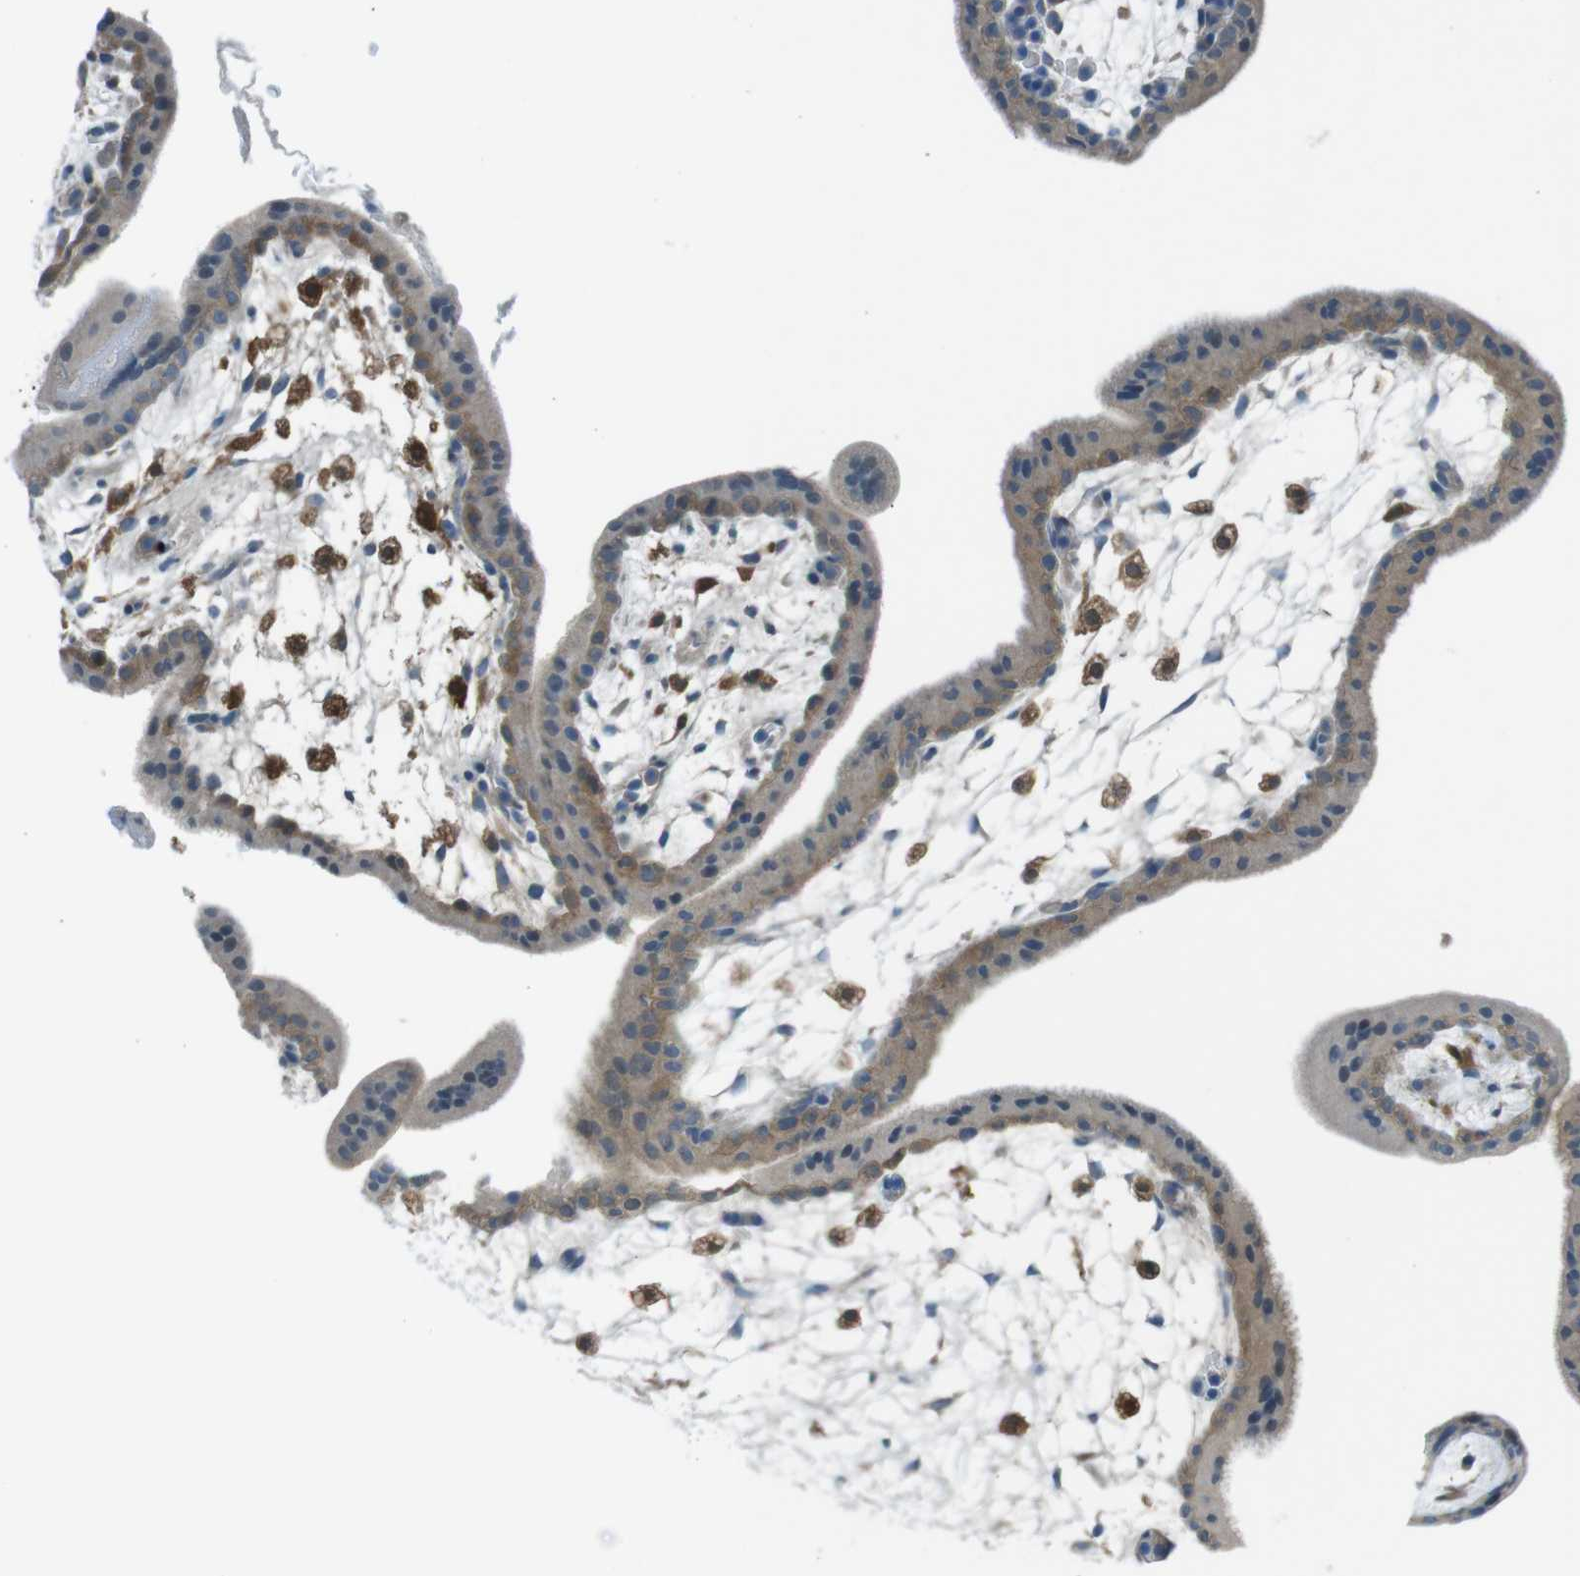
{"staining": {"intensity": "moderate", "quantity": "25%-75%", "location": "cytoplasmic/membranous"}, "tissue": "placenta", "cell_type": "Trophoblastic cells", "image_type": "normal", "snomed": [{"axis": "morphology", "description": "Normal tissue, NOS"}, {"axis": "topography", "description": "Placenta"}], "caption": "A brown stain labels moderate cytoplasmic/membranous positivity of a protein in trophoblastic cells of unremarkable human placenta. Nuclei are stained in blue.", "gene": "TMEM41B", "patient": {"sex": "female", "age": 35}}